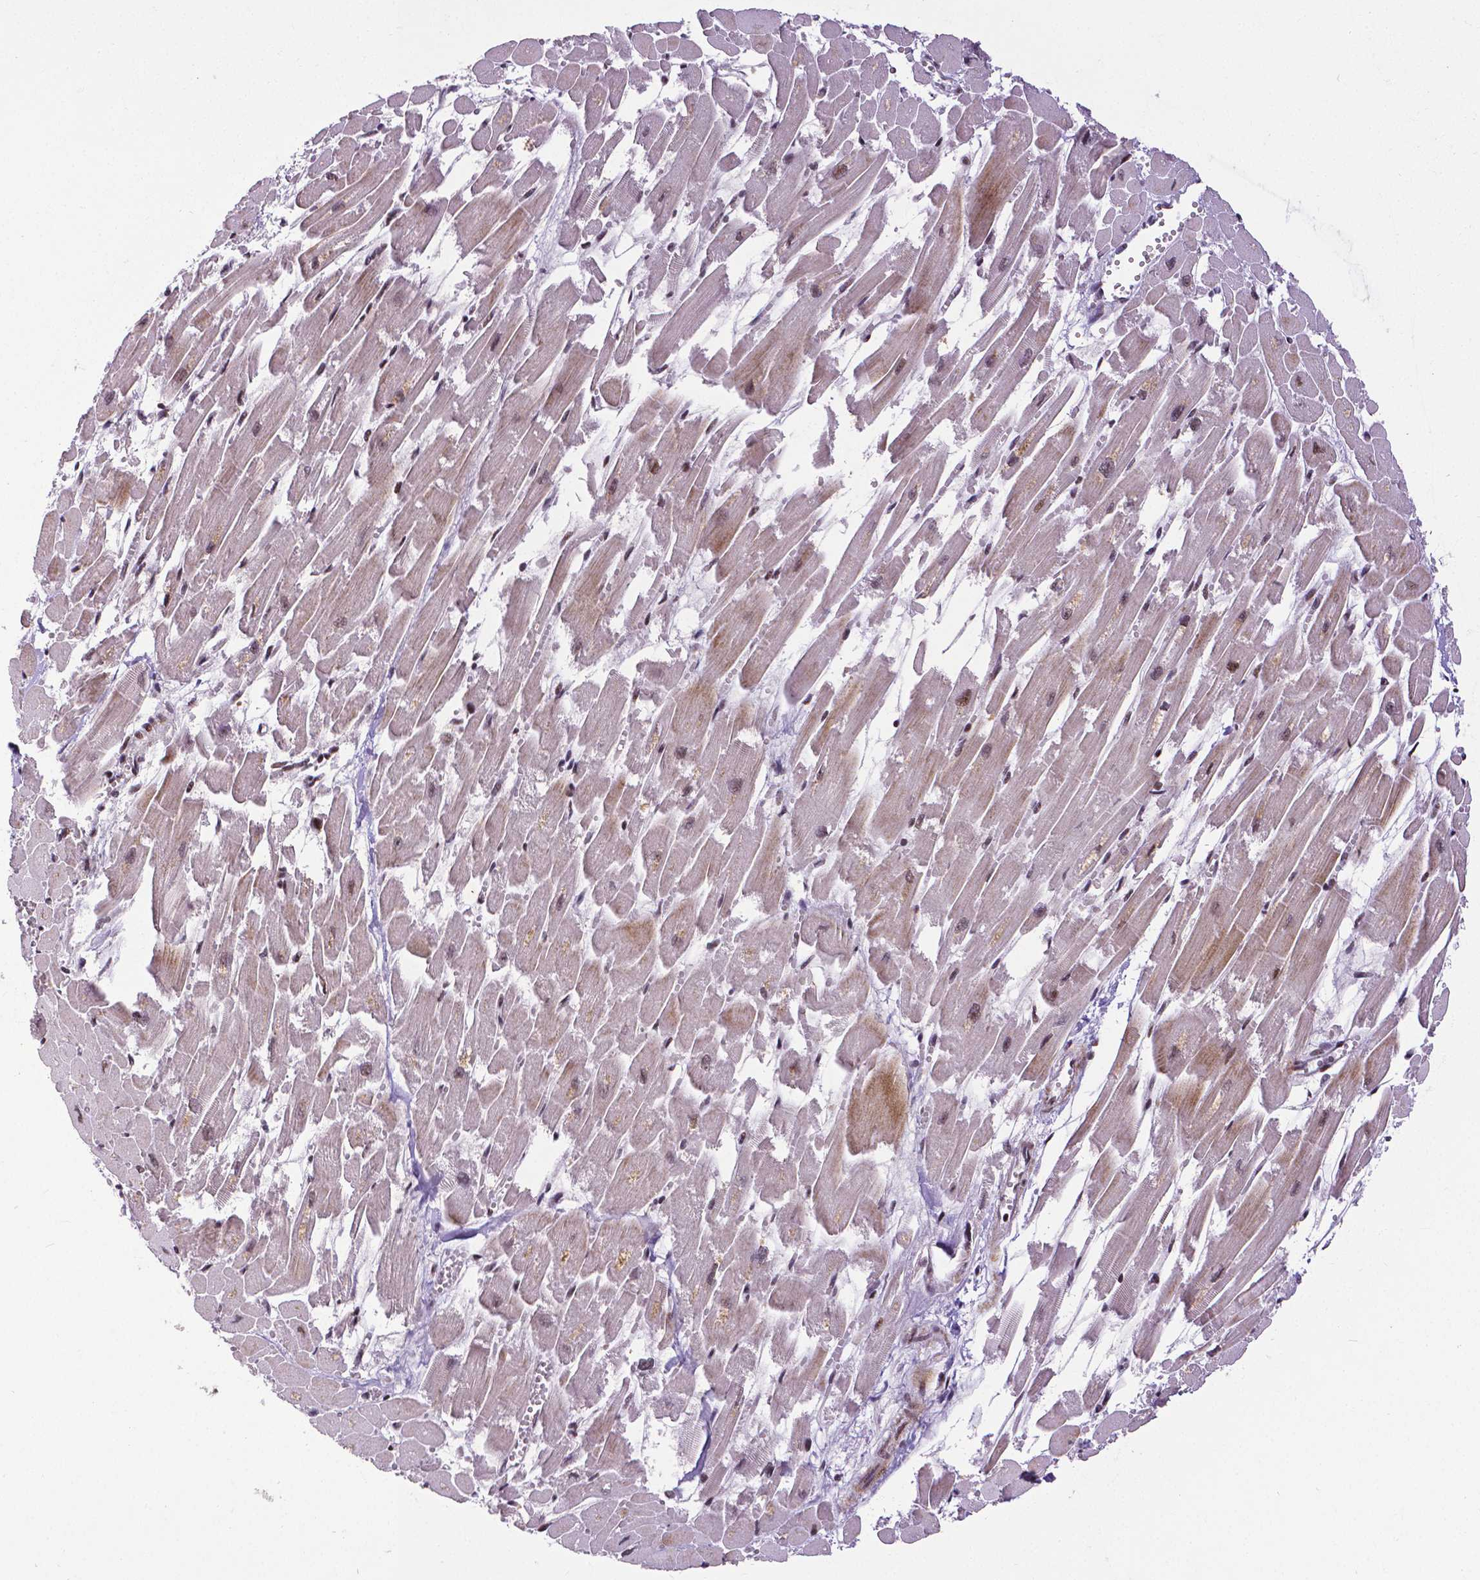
{"staining": {"intensity": "strong", "quantity": "25%-75%", "location": "nuclear"}, "tissue": "heart muscle", "cell_type": "Cardiomyocytes", "image_type": "normal", "snomed": [{"axis": "morphology", "description": "Normal tissue, NOS"}, {"axis": "topography", "description": "Heart"}], "caption": "This histopathology image demonstrates immunohistochemistry (IHC) staining of normal heart muscle, with high strong nuclear staining in approximately 25%-75% of cardiomyocytes.", "gene": "CTCF", "patient": {"sex": "female", "age": 52}}